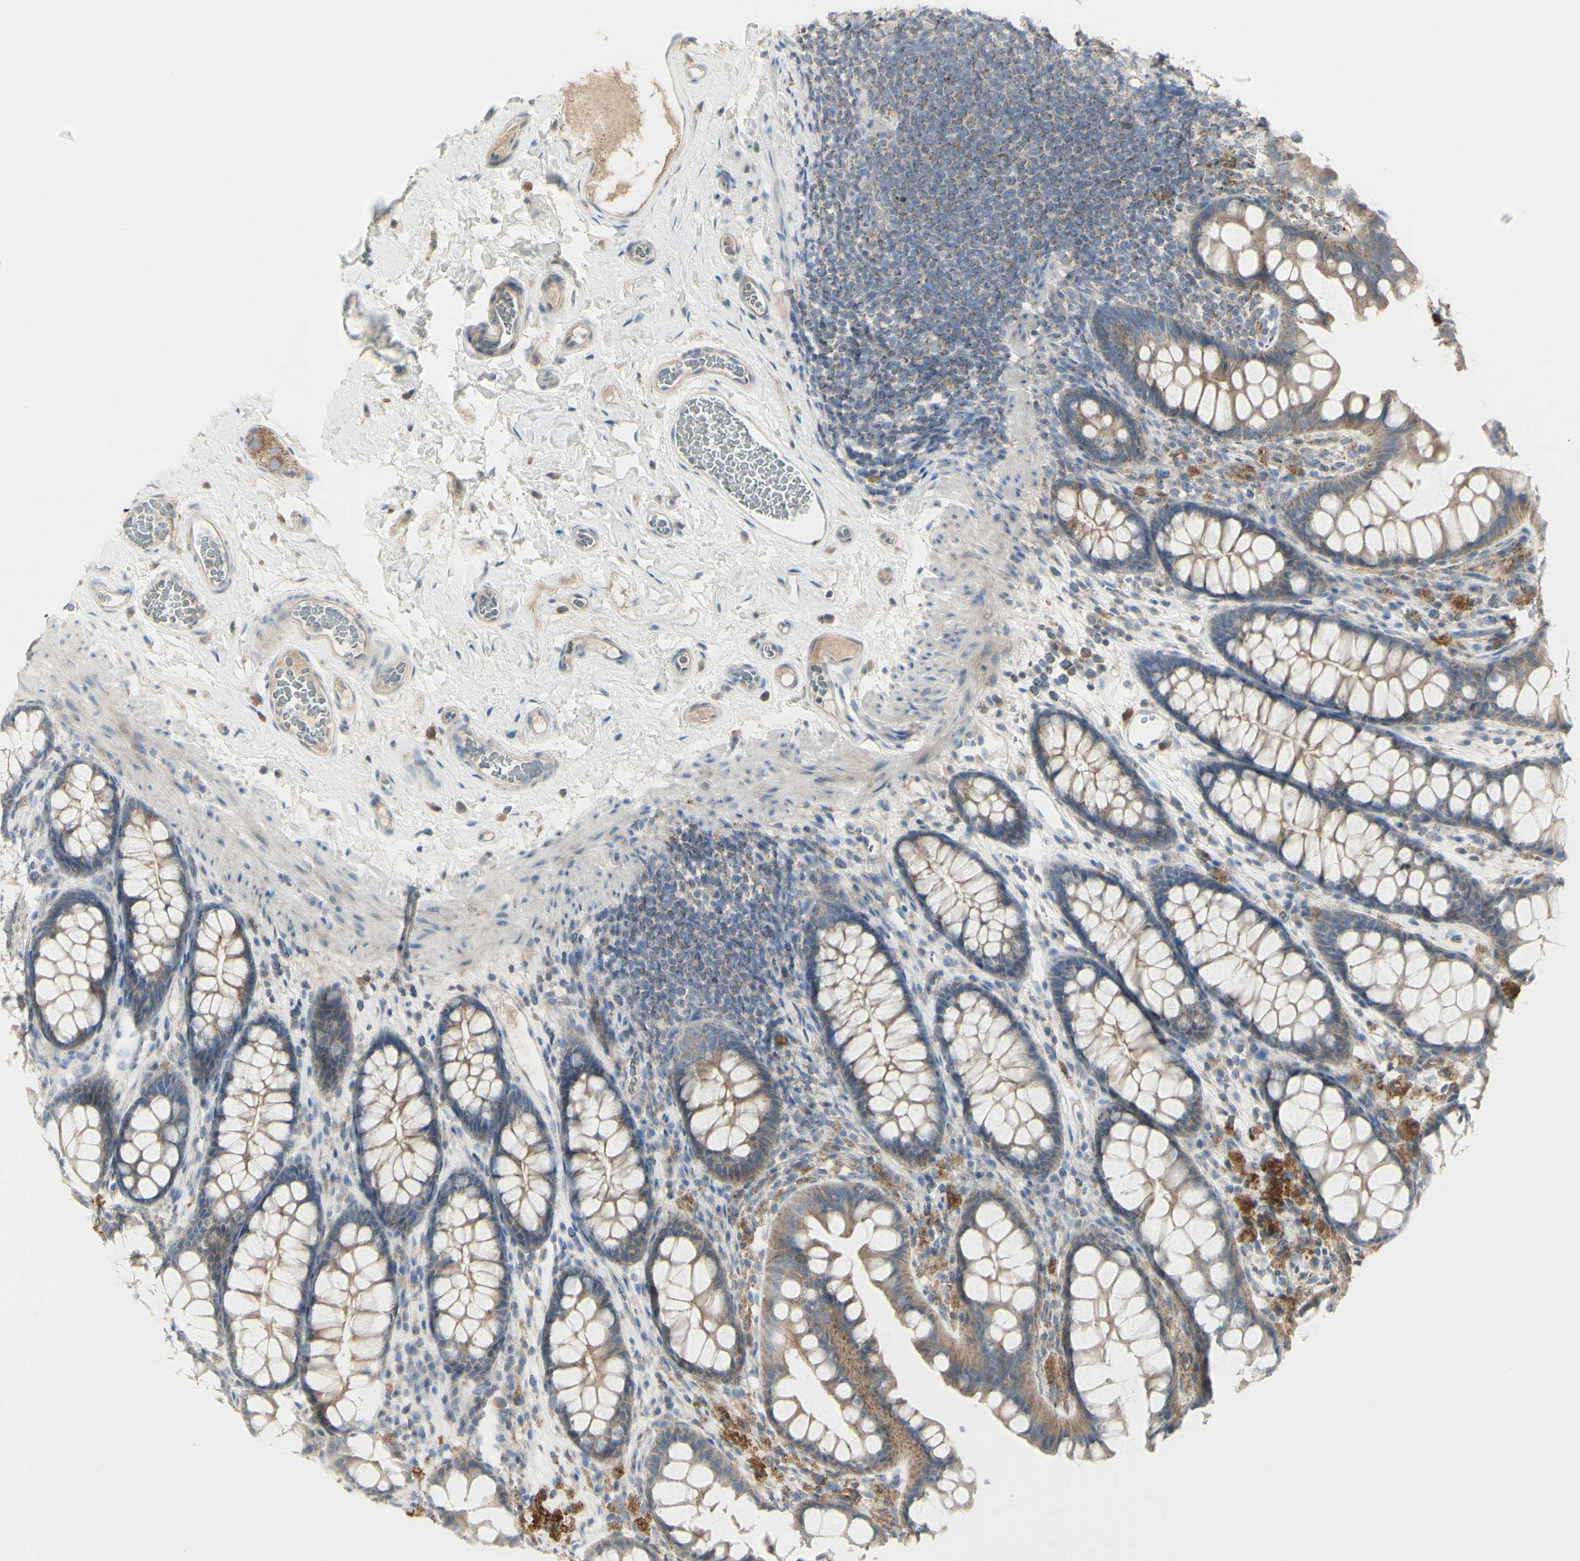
{"staining": {"intensity": "weak", "quantity": ">75%", "location": "cytoplasmic/membranous"}, "tissue": "colon", "cell_type": "Endothelial cells", "image_type": "normal", "snomed": [{"axis": "morphology", "description": "Normal tissue, NOS"}, {"axis": "topography", "description": "Colon"}], "caption": "Immunohistochemical staining of normal human colon exhibits >75% levels of weak cytoplasmic/membranous protein positivity in approximately >75% of endothelial cells.", "gene": "CNTNAP1", "patient": {"sex": "female", "age": 55}}